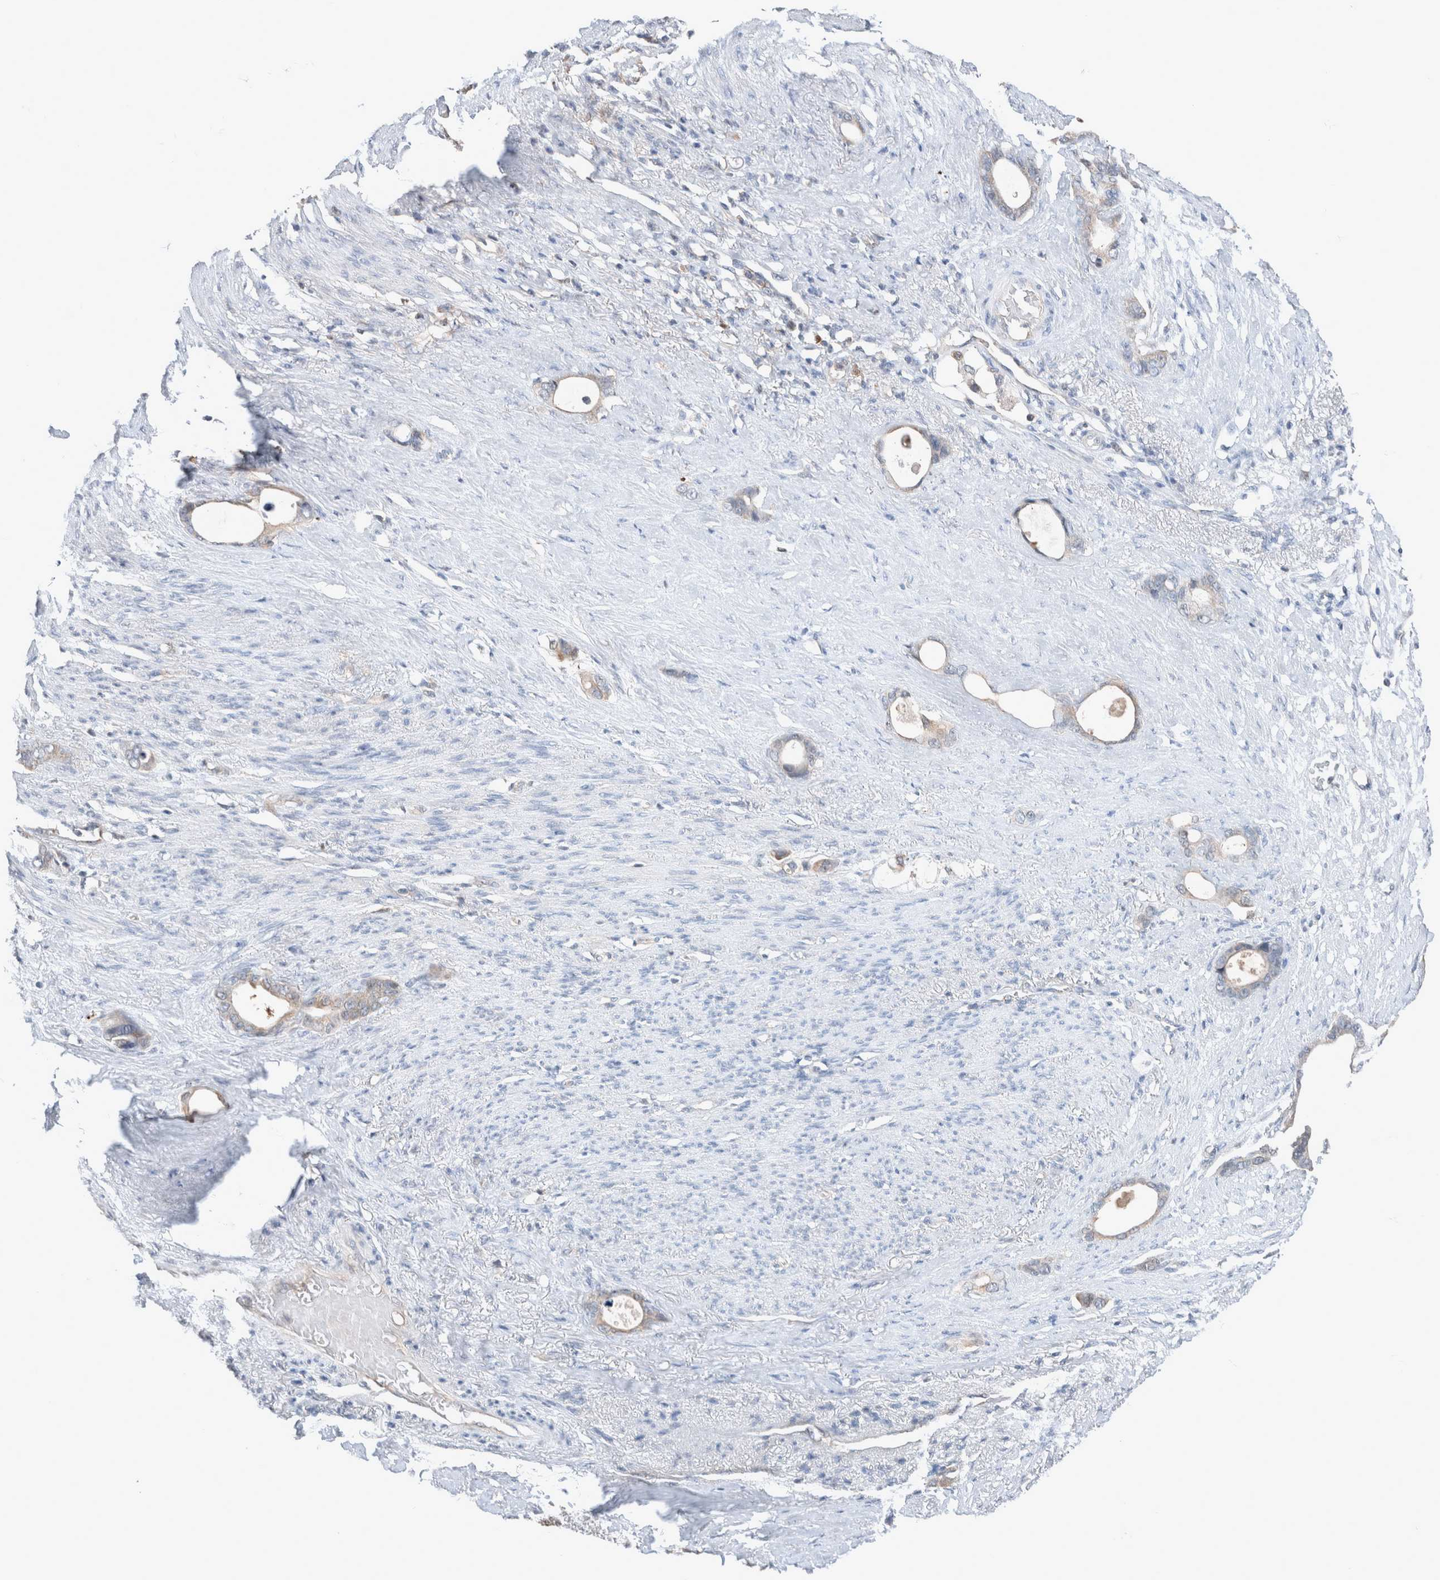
{"staining": {"intensity": "weak", "quantity": "25%-75%", "location": "cytoplasmic/membranous"}, "tissue": "stomach cancer", "cell_type": "Tumor cells", "image_type": "cancer", "snomed": [{"axis": "morphology", "description": "Adenocarcinoma, NOS"}, {"axis": "topography", "description": "Stomach"}], "caption": "Tumor cells demonstrate weak cytoplasmic/membranous positivity in approximately 25%-75% of cells in stomach adenocarcinoma.", "gene": "XPNPEP1", "patient": {"sex": "female", "age": 75}}